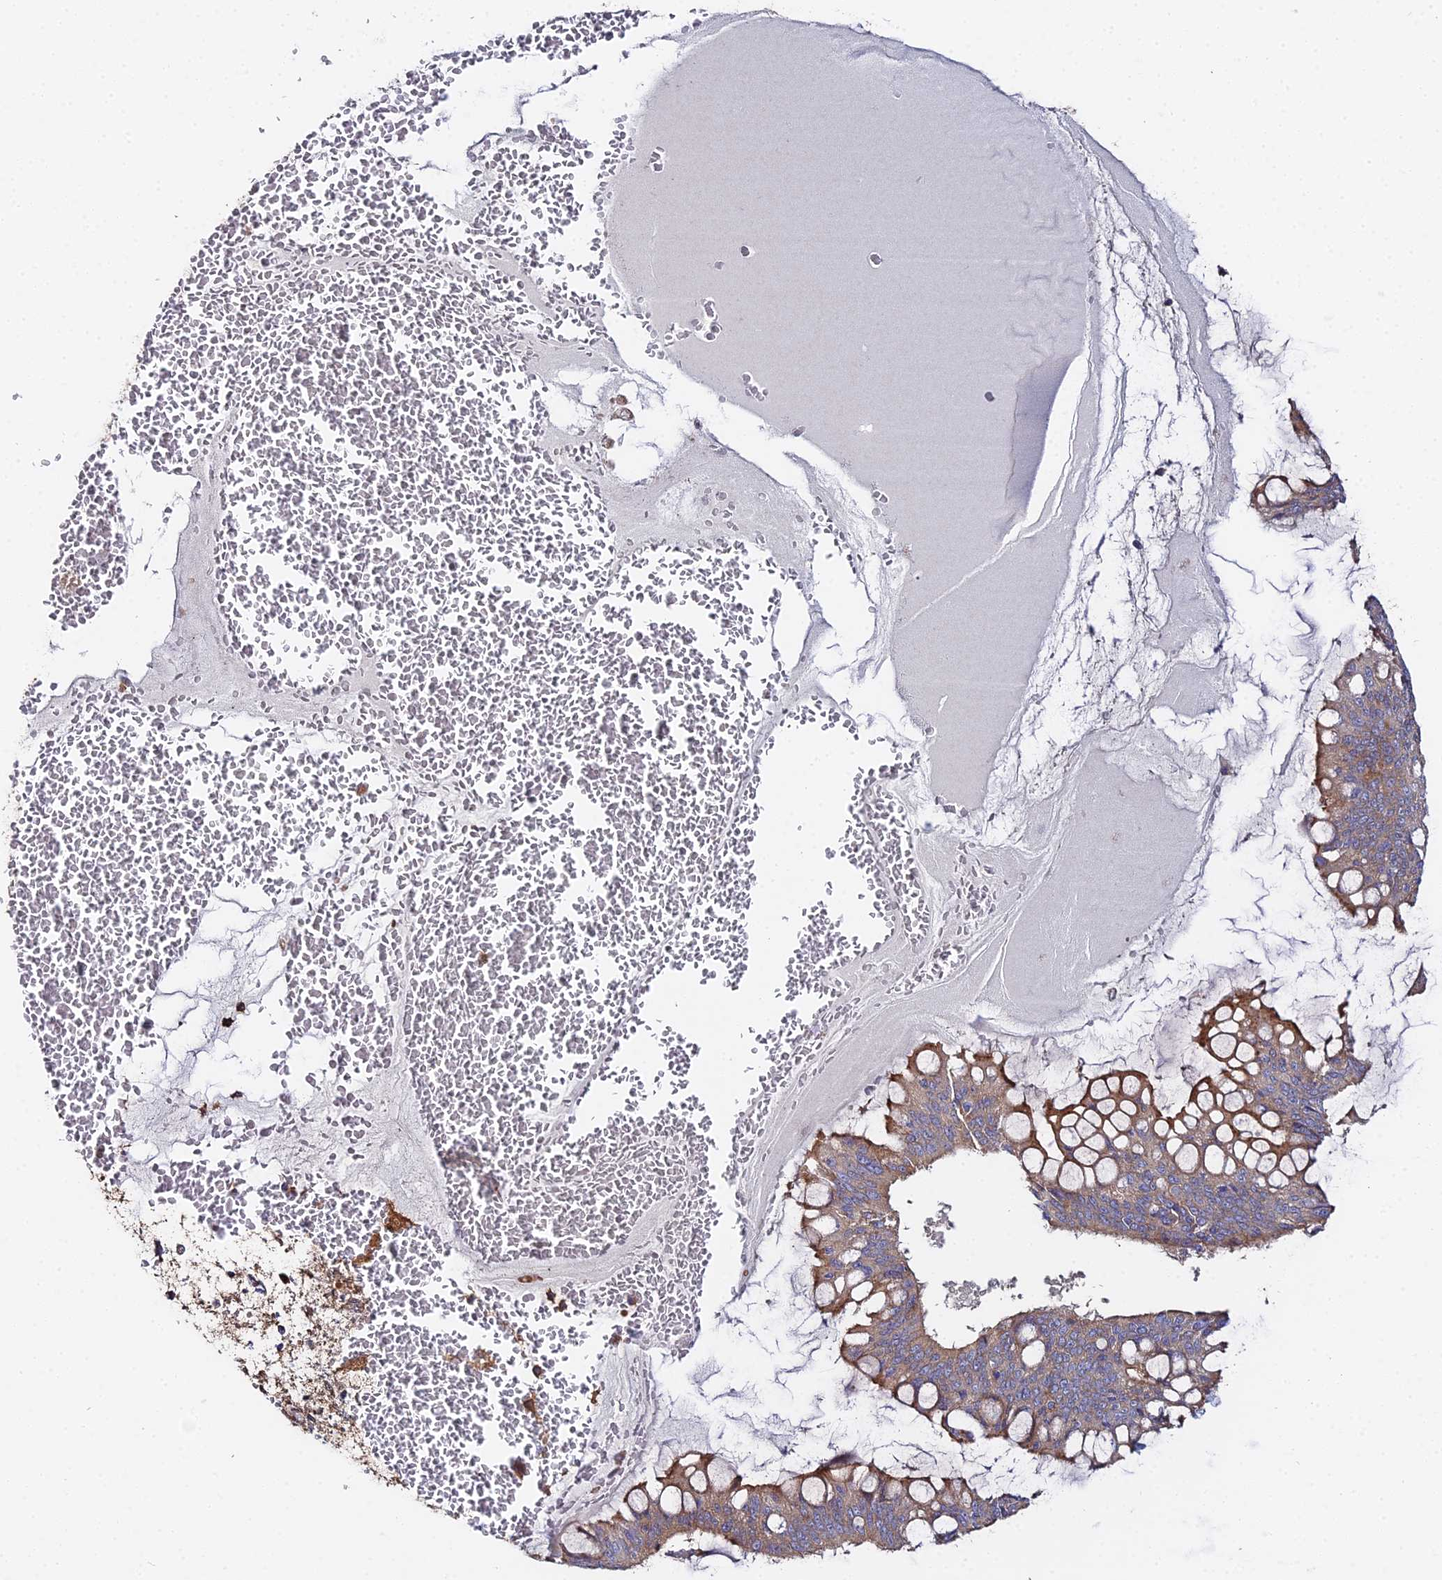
{"staining": {"intensity": "moderate", "quantity": ">75%", "location": "cytoplasmic/membranous"}, "tissue": "ovarian cancer", "cell_type": "Tumor cells", "image_type": "cancer", "snomed": [{"axis": "morphology", "description": "Cystadenocarcinoma, mucinous, NOS"}, {"axis": "topography", "description": "Ovary"}], "caption": "IHC micrograph of ovarian cancer (mucinous cystadenocarcinoma) stained for a protein (brown), which shows medium levels of moderate cytoplasmic/membranous expression in about >75% of tumor cells.", "gene": "GNG5B", "patient": {"sex": "female", "age": 73}}